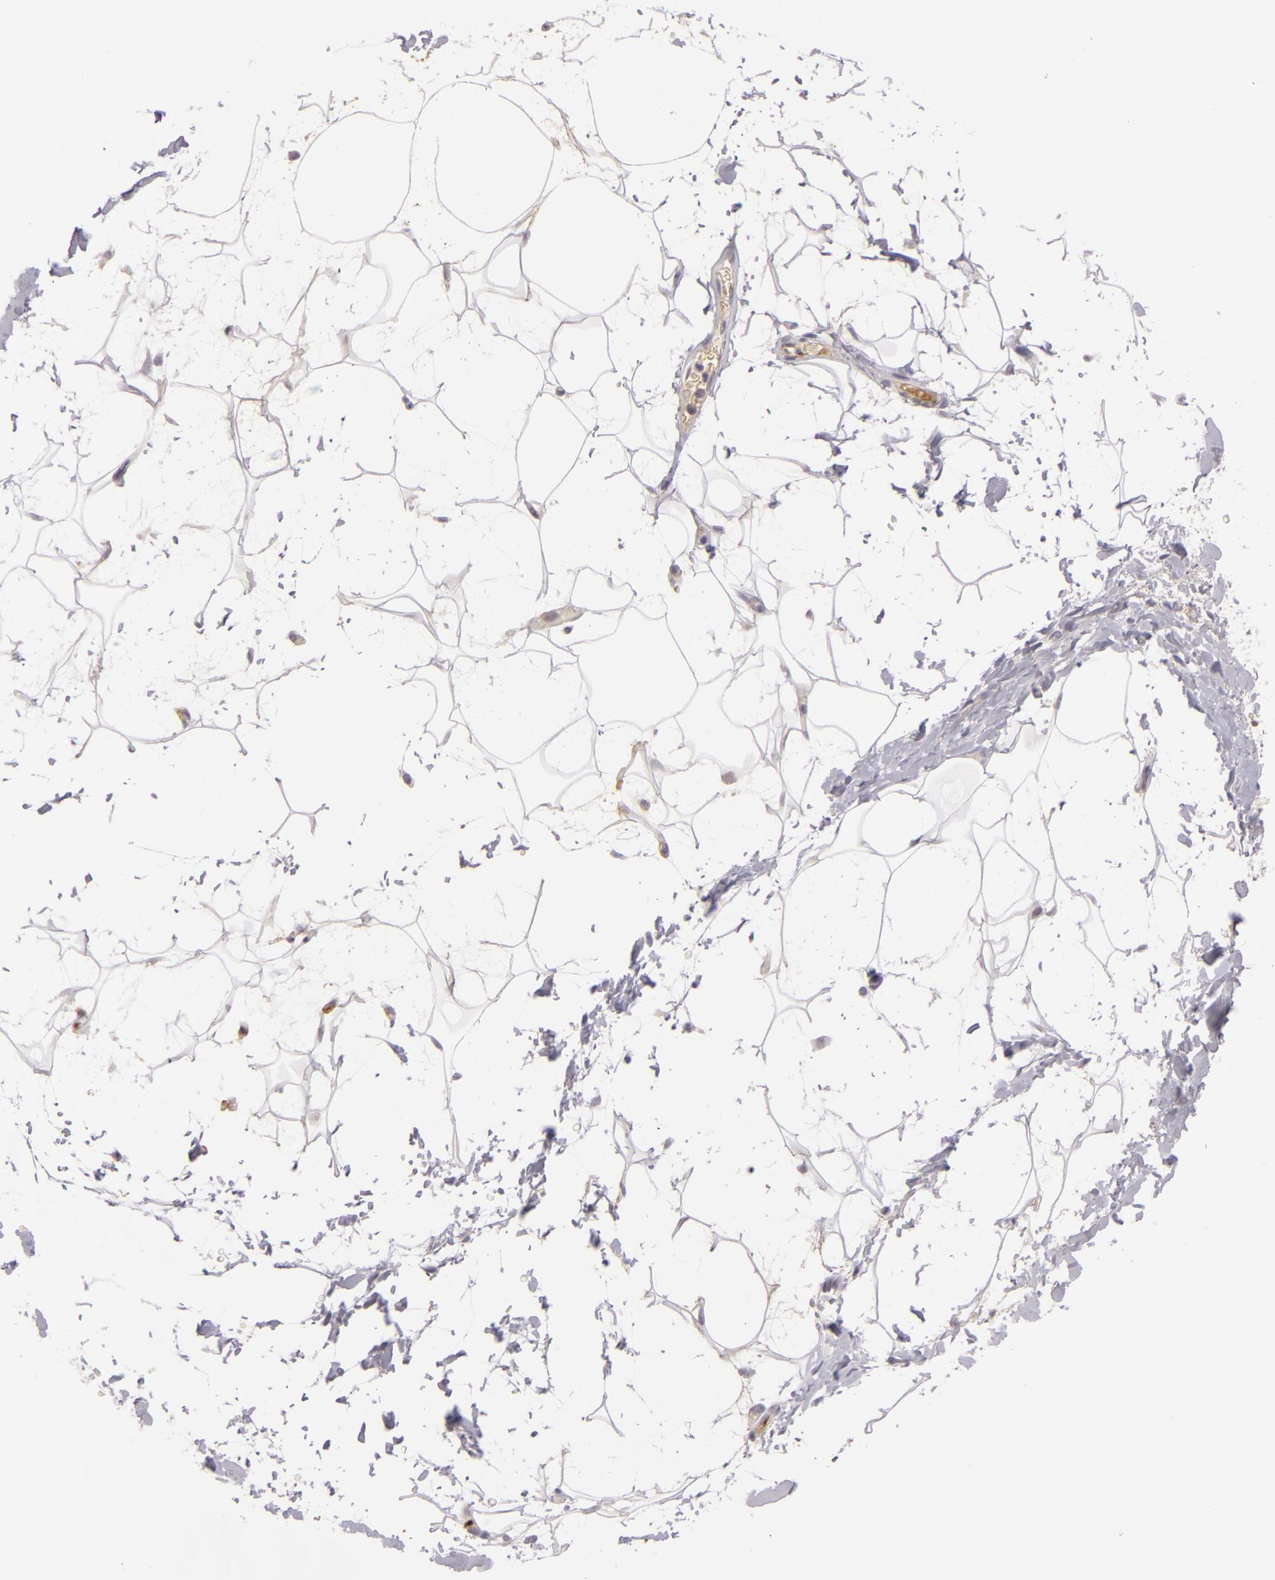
{"staining": {"intensity": "negative", "quantity": "none", "location": "none"}, "tissue": "adipose tissue", "cell_type": "Adipocytes", "image_type": "normal", "snomed": [{"axis": "morphology", "description": "Normal tissue, NOS"}, {"axis": "topography", "description": "Soft tissue"}], "caption": "Human adipose tissue stained for a protein using immunohistochemistry shows no positivity in adipocytes.", "gene": "CTNNB1", "patient": {"sex": "male", "age": 72}}